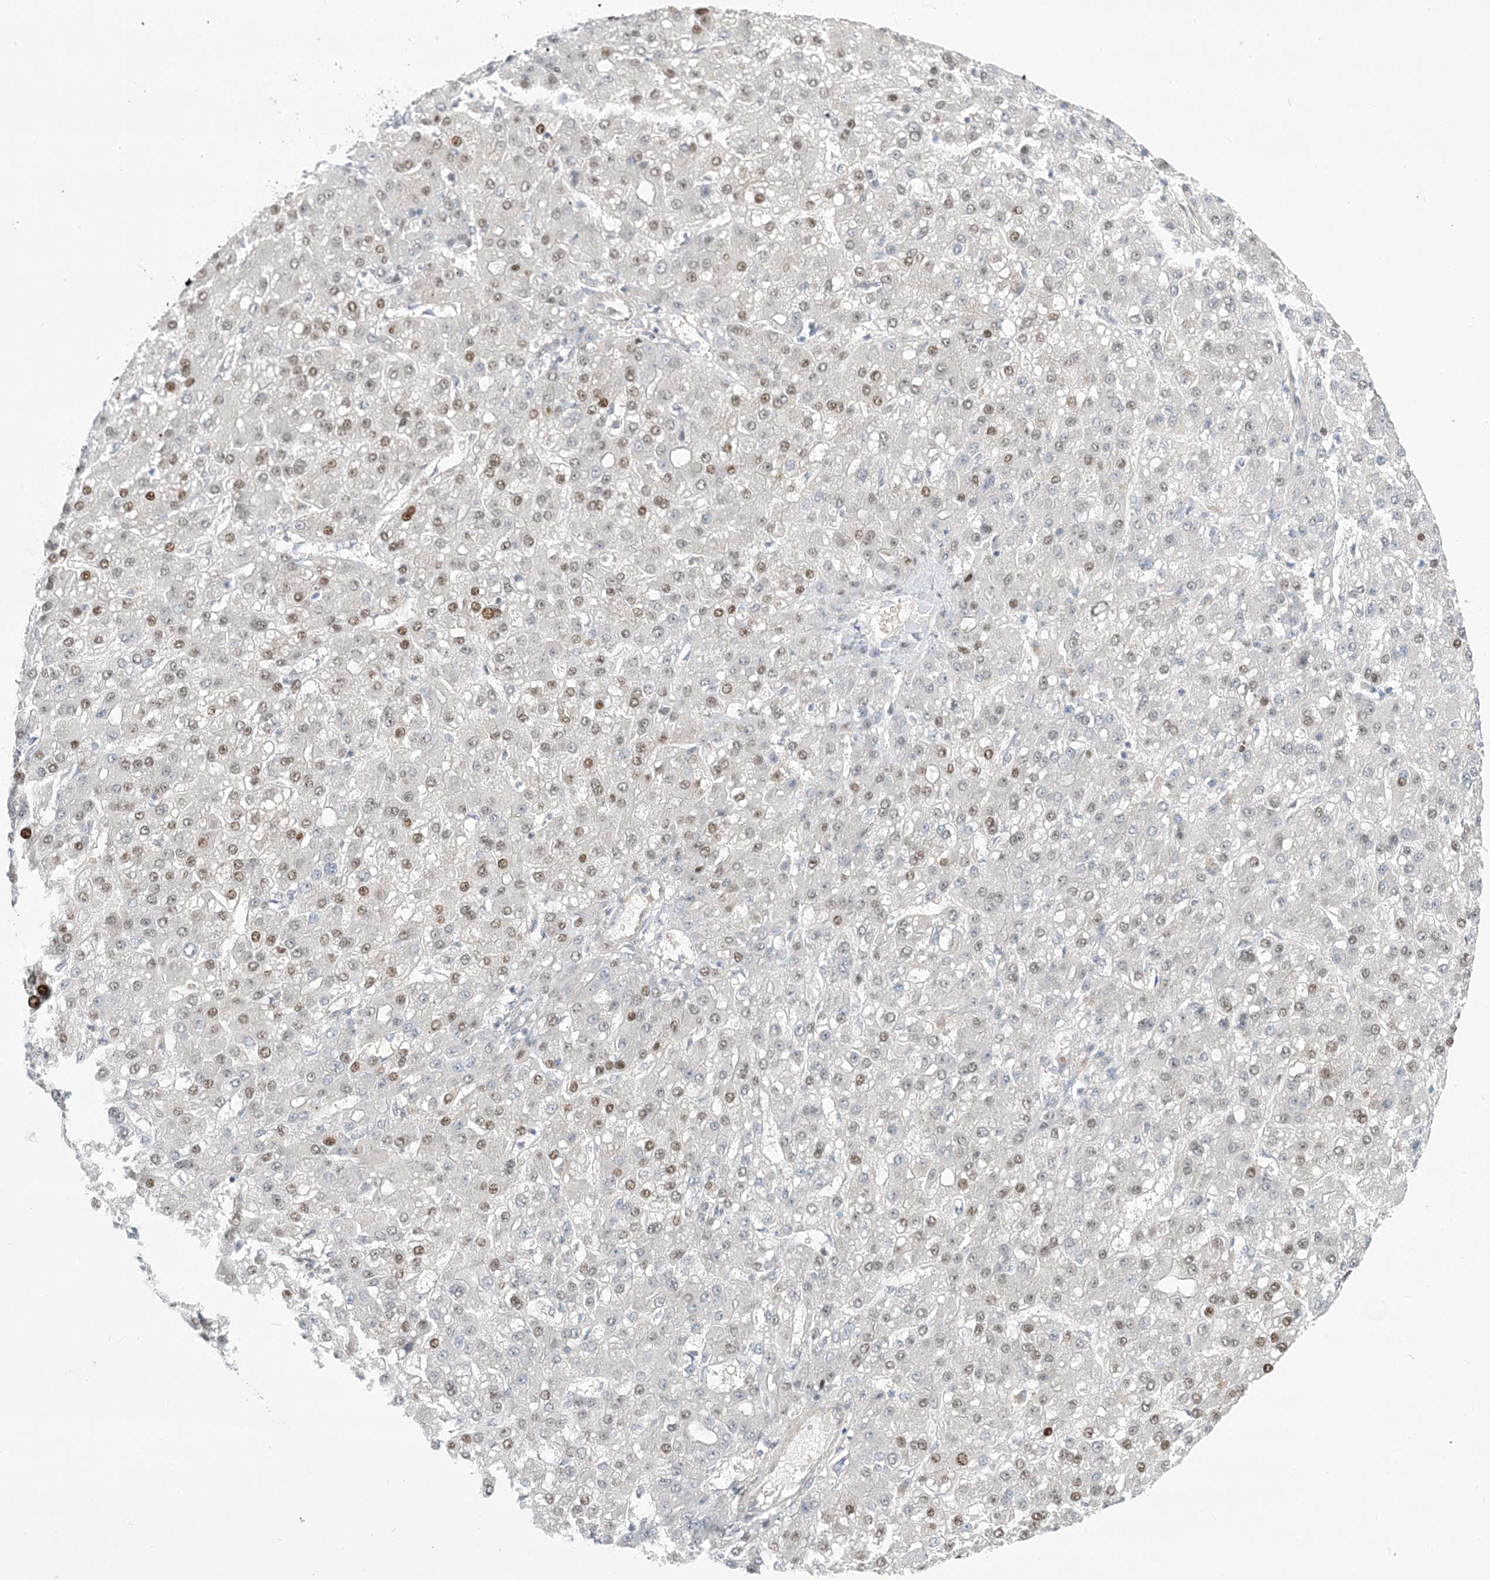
{"staining": {"intensity": "moderate", "quantity": "<25%", "location": "nuclear"}, "tissue": "liver cancer", "cell_type": "Tumor cells", "image_type": "cancer", "snomed": [{"axis": "morphology", "description": "Carcinoma, Hepatocellular, NOS"}, {"axis": "topography", "description": "Liver"}], "caption": "This histopathology image reveals liver cancer stained with immunohistochemistry (IHC) to label a protein in brown. The nuclear of tumor cells show moderate positivity for the protein. Nuclei are counter-stained blue.", "gene": "TFPT", "patient": {"sex": "male", "age": 67}}